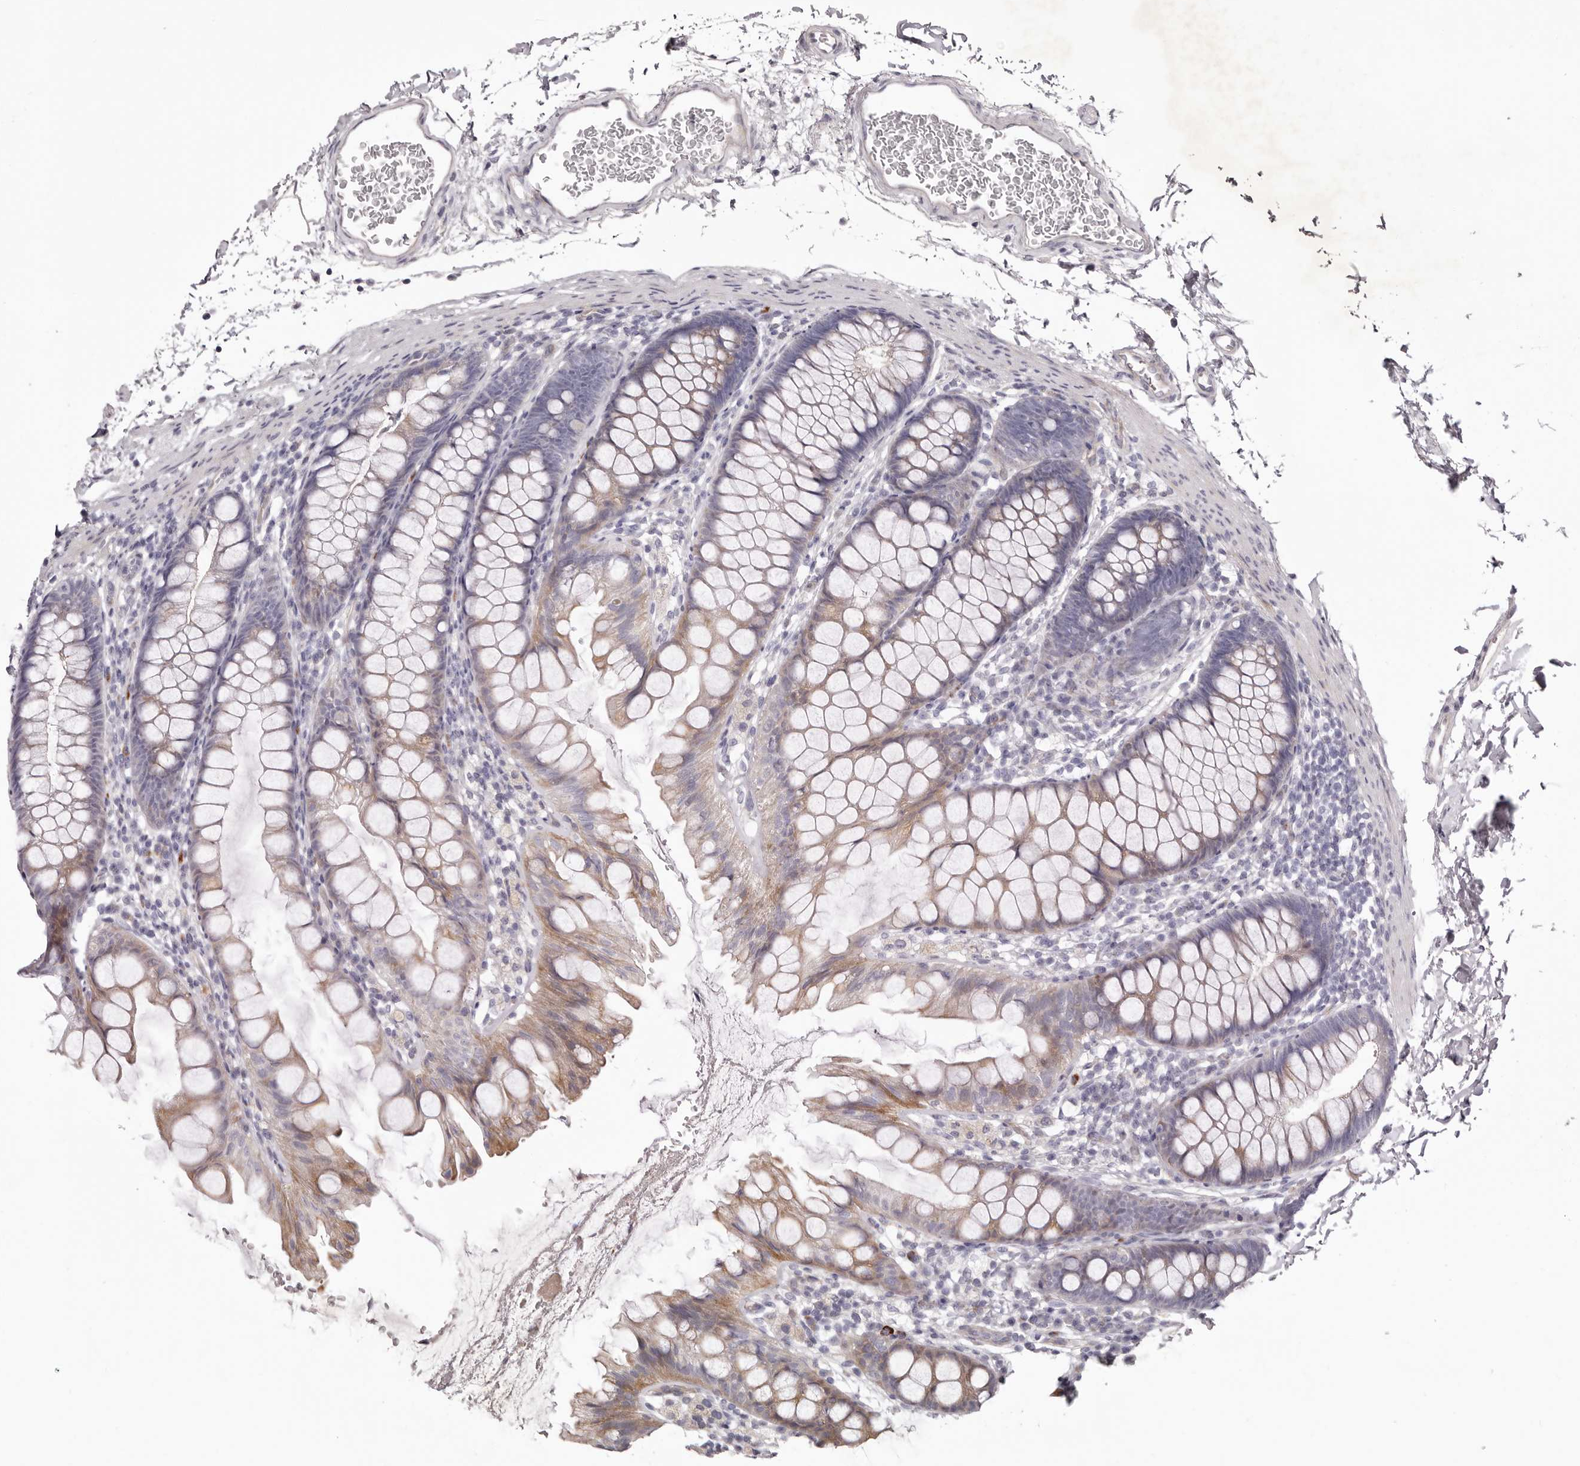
{"staining": {"intensity": "negative", "quantity": "none", "location": "none"}, "tissue": "colon", "cell_type": "Endothelial cells", "image_type": "normal", "snomed": [{"axis": "morphology", "description": "Normal tissue, NOS"}, {"axis": "topography", "description": "Colon"}], "caption": "Immunohistochemistry (IHC) of benign human colon shows no expression in endothelial cells.", "gene": "PEG10", "patient": {"sex": "female", "age": 62}}